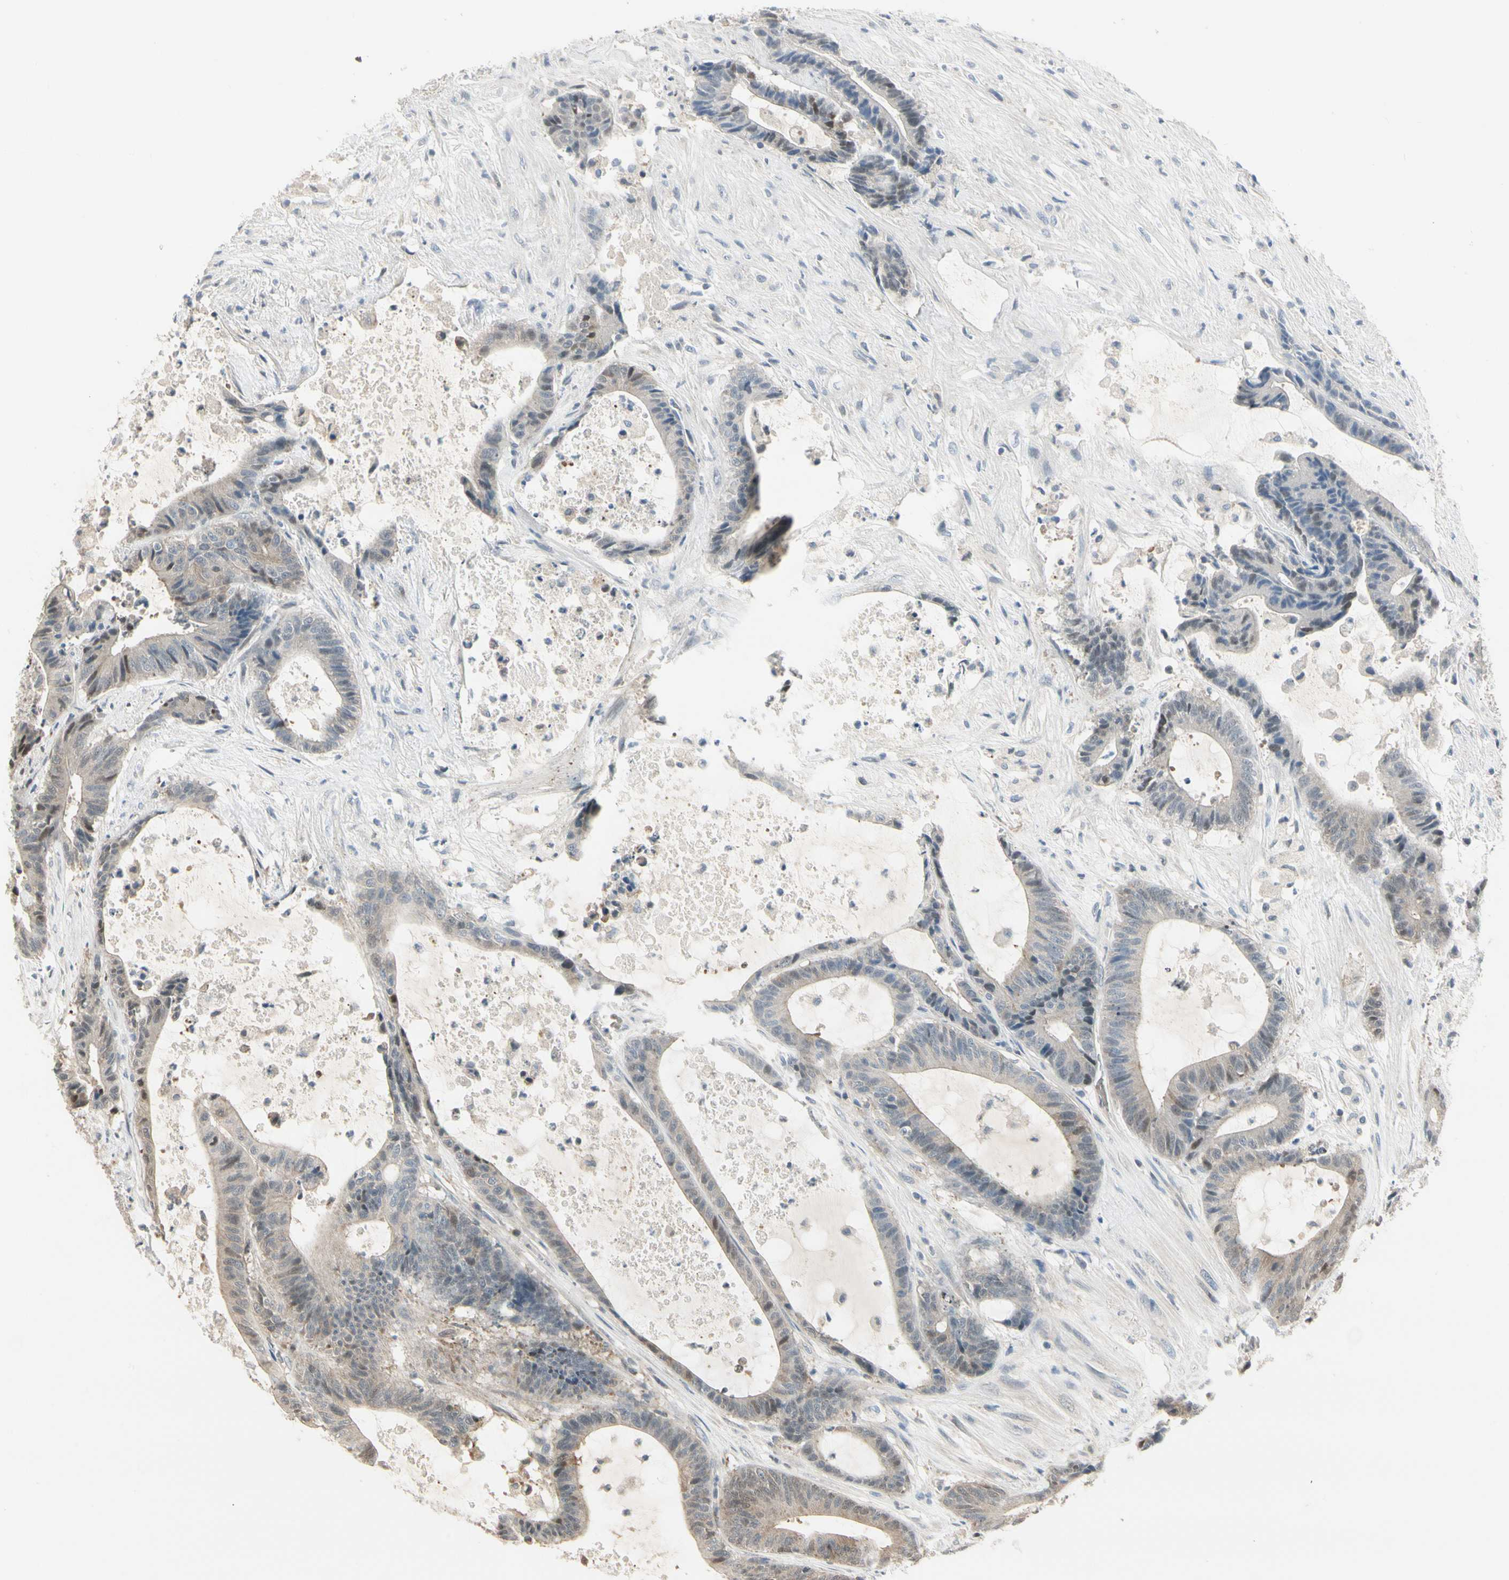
{"staining": {"intensity": "moderate", "quantity": "<25%", "location": "cytoplasmic/membranous,nuclear"}, "tissue": "colorectal cancer", "cell_type": "Tumor cells", "image_type": "cancer", "snomed": [{"axis": "morphology", "description": "Adenocarcinoma, NOS"}, {"axis": "topography", "description": "Colon"}], "caption": "Moderate cytoplasmic/membranous and nuclear positivity is appreciated in about <25% of tumor cells in adenocarcinoma (colorectal).", "gene": "EVC", "patient": {"sex": "female", "age": 84}}